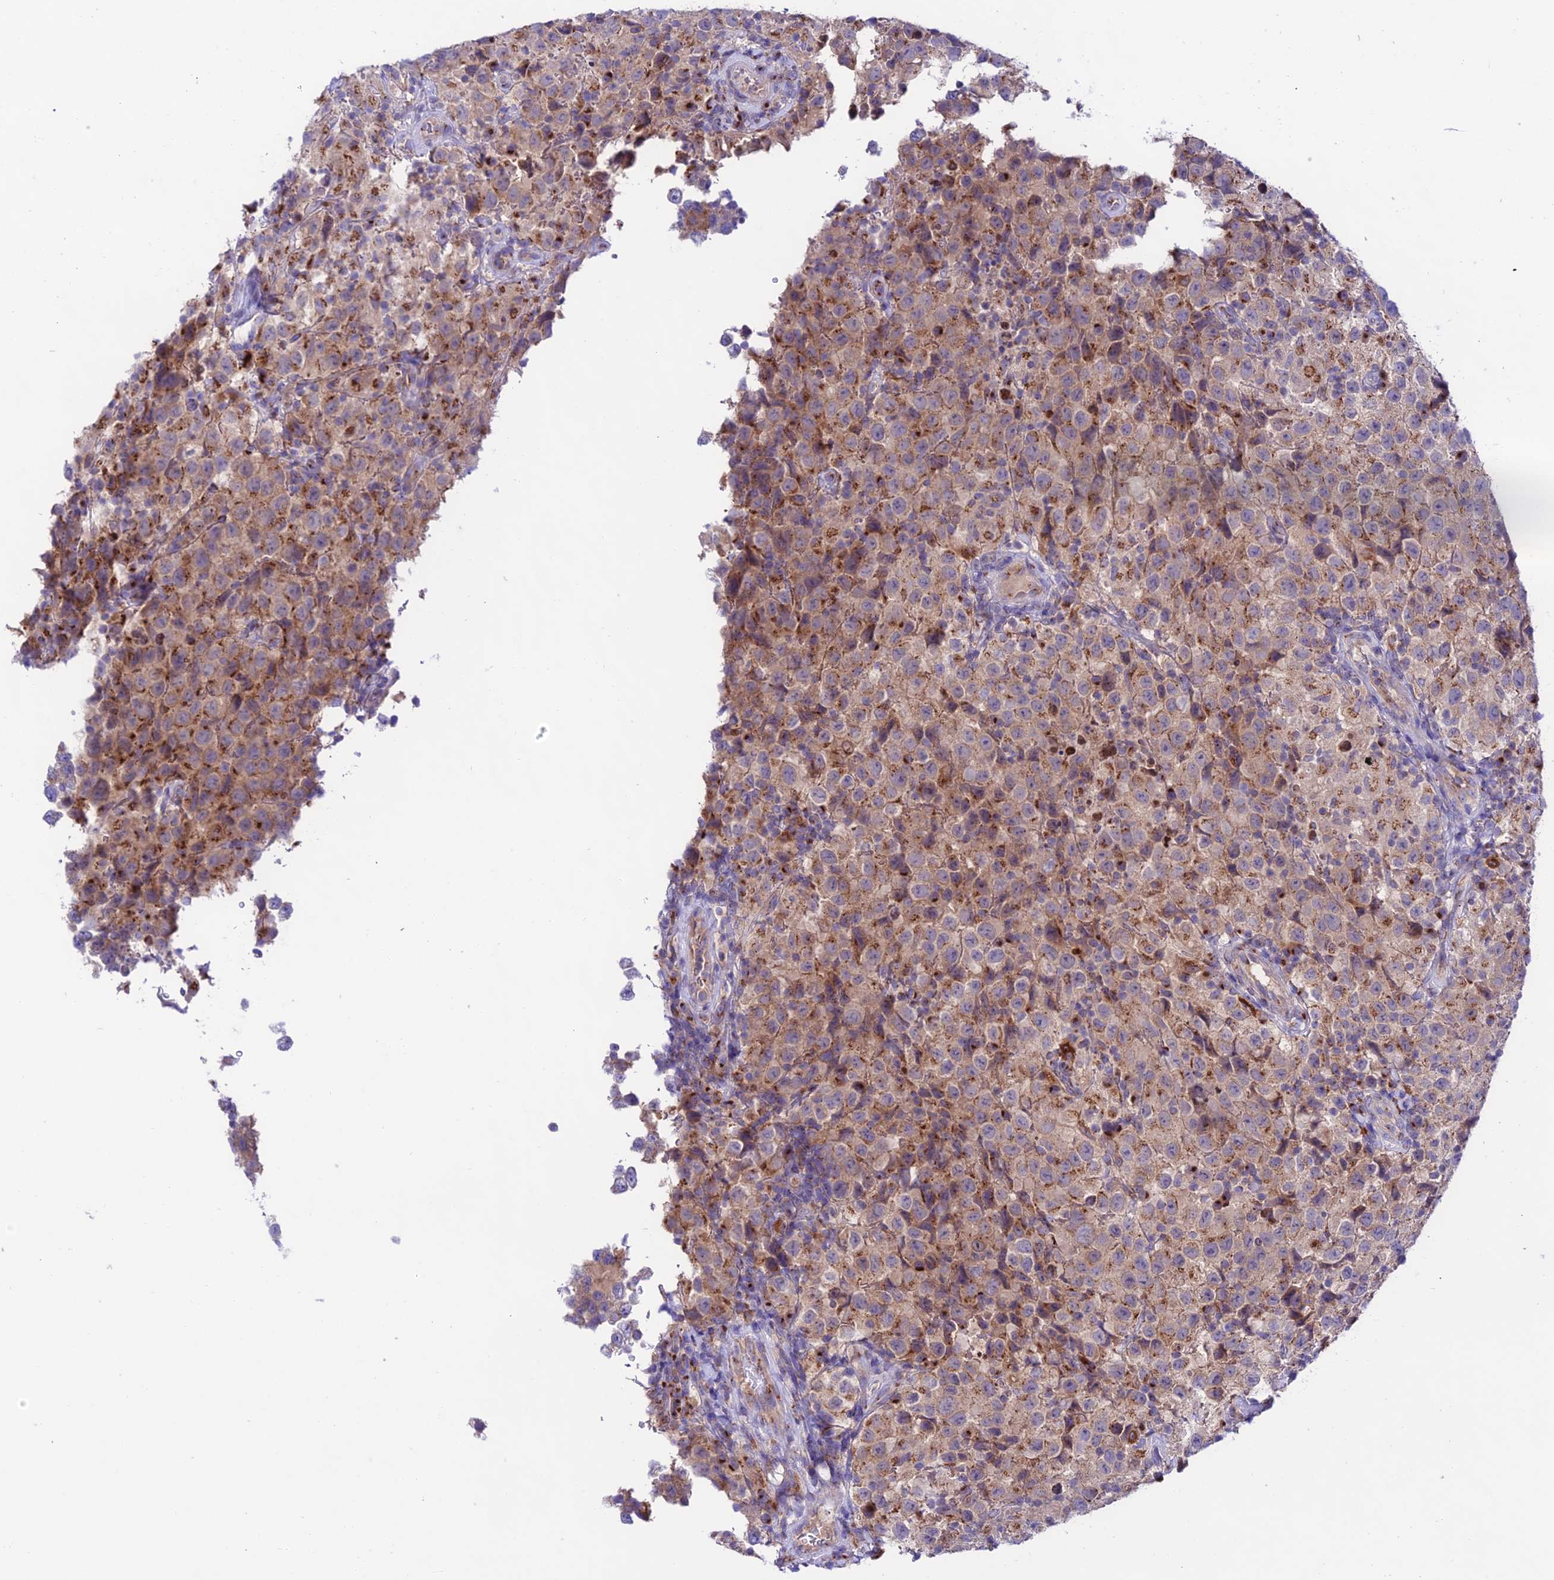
{"staining": {"intensity": "strong", "quantity": "25%-75%", "location": "cytoplasmic/membranous"}, "tissue": "testis cancer", "cell_type": "Tumor cells", "image_type": "cancer", "snomed": [{"axis": "morphology", "description": "Seminoma, NOS"}, {"axis": "morphology", "description": "Carcinoma, Embryonal, NOS"}, {"axis": "topography", "description": "Testis"}], "caption": "Protein staining shows strong cytoplasmic/membranous positivity in about 25%-75% of tumor cells in seminoma (testis).", "gene": "LACTB2", "patient": {"sex": "male", "age": 41}}